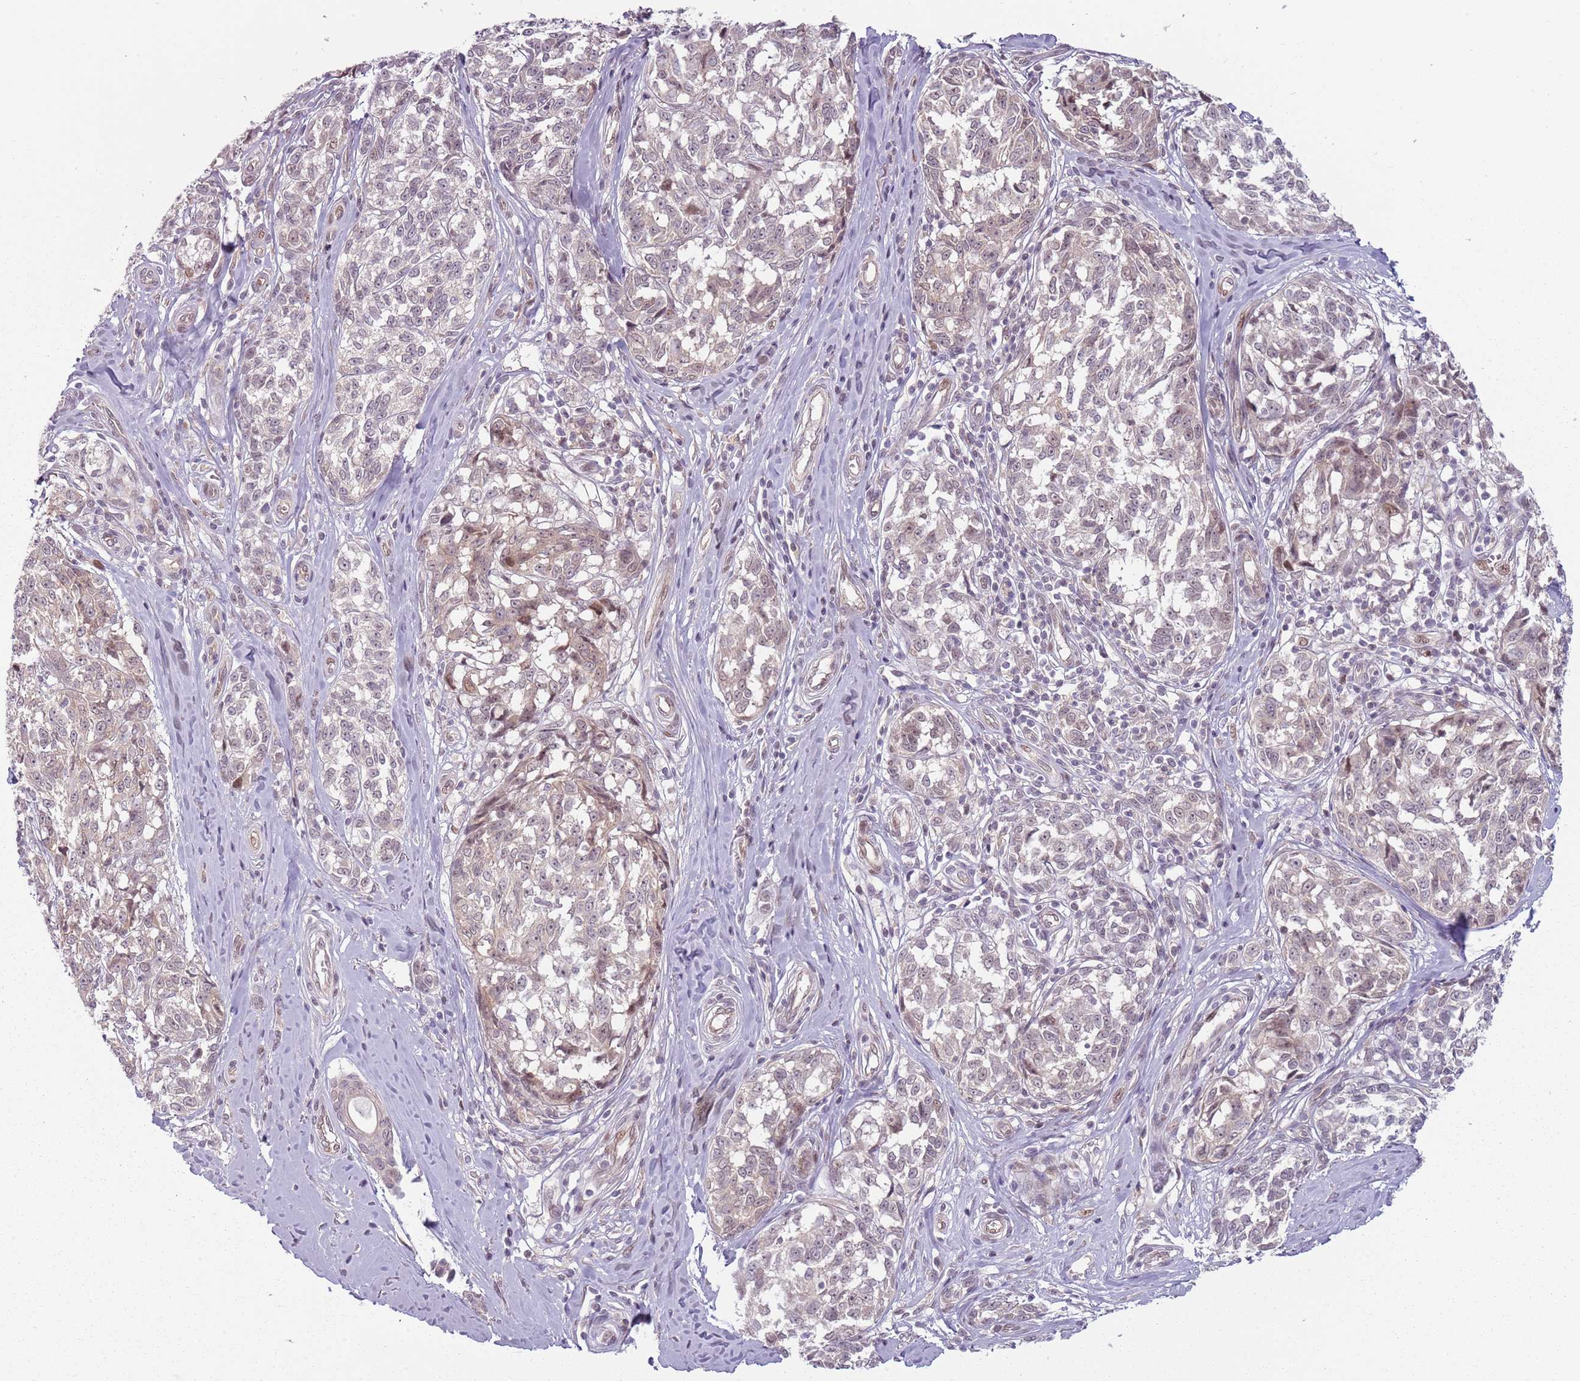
{"staining": {"intensity": "weak", "quantity": "<25%", "location": "cytoplasmic/membranous"}, "tissue": "melanoma", "cell_type": "Tumor cells", "image_type": "cancer", "snomed": [{"axis": "morphology", "description": "Normal tissue, NOS"}, {"axis": "morphology", "description": "Malignant melanoma, NOS"}, {"axis": "topography", "description": "Skin"}], "caption": "Immunohistochemical staining of melanoma demonstrates no significant expression in tumor cells.", "gene": "ADGRG1", "patient": {"sex": "female", "age": 64}}